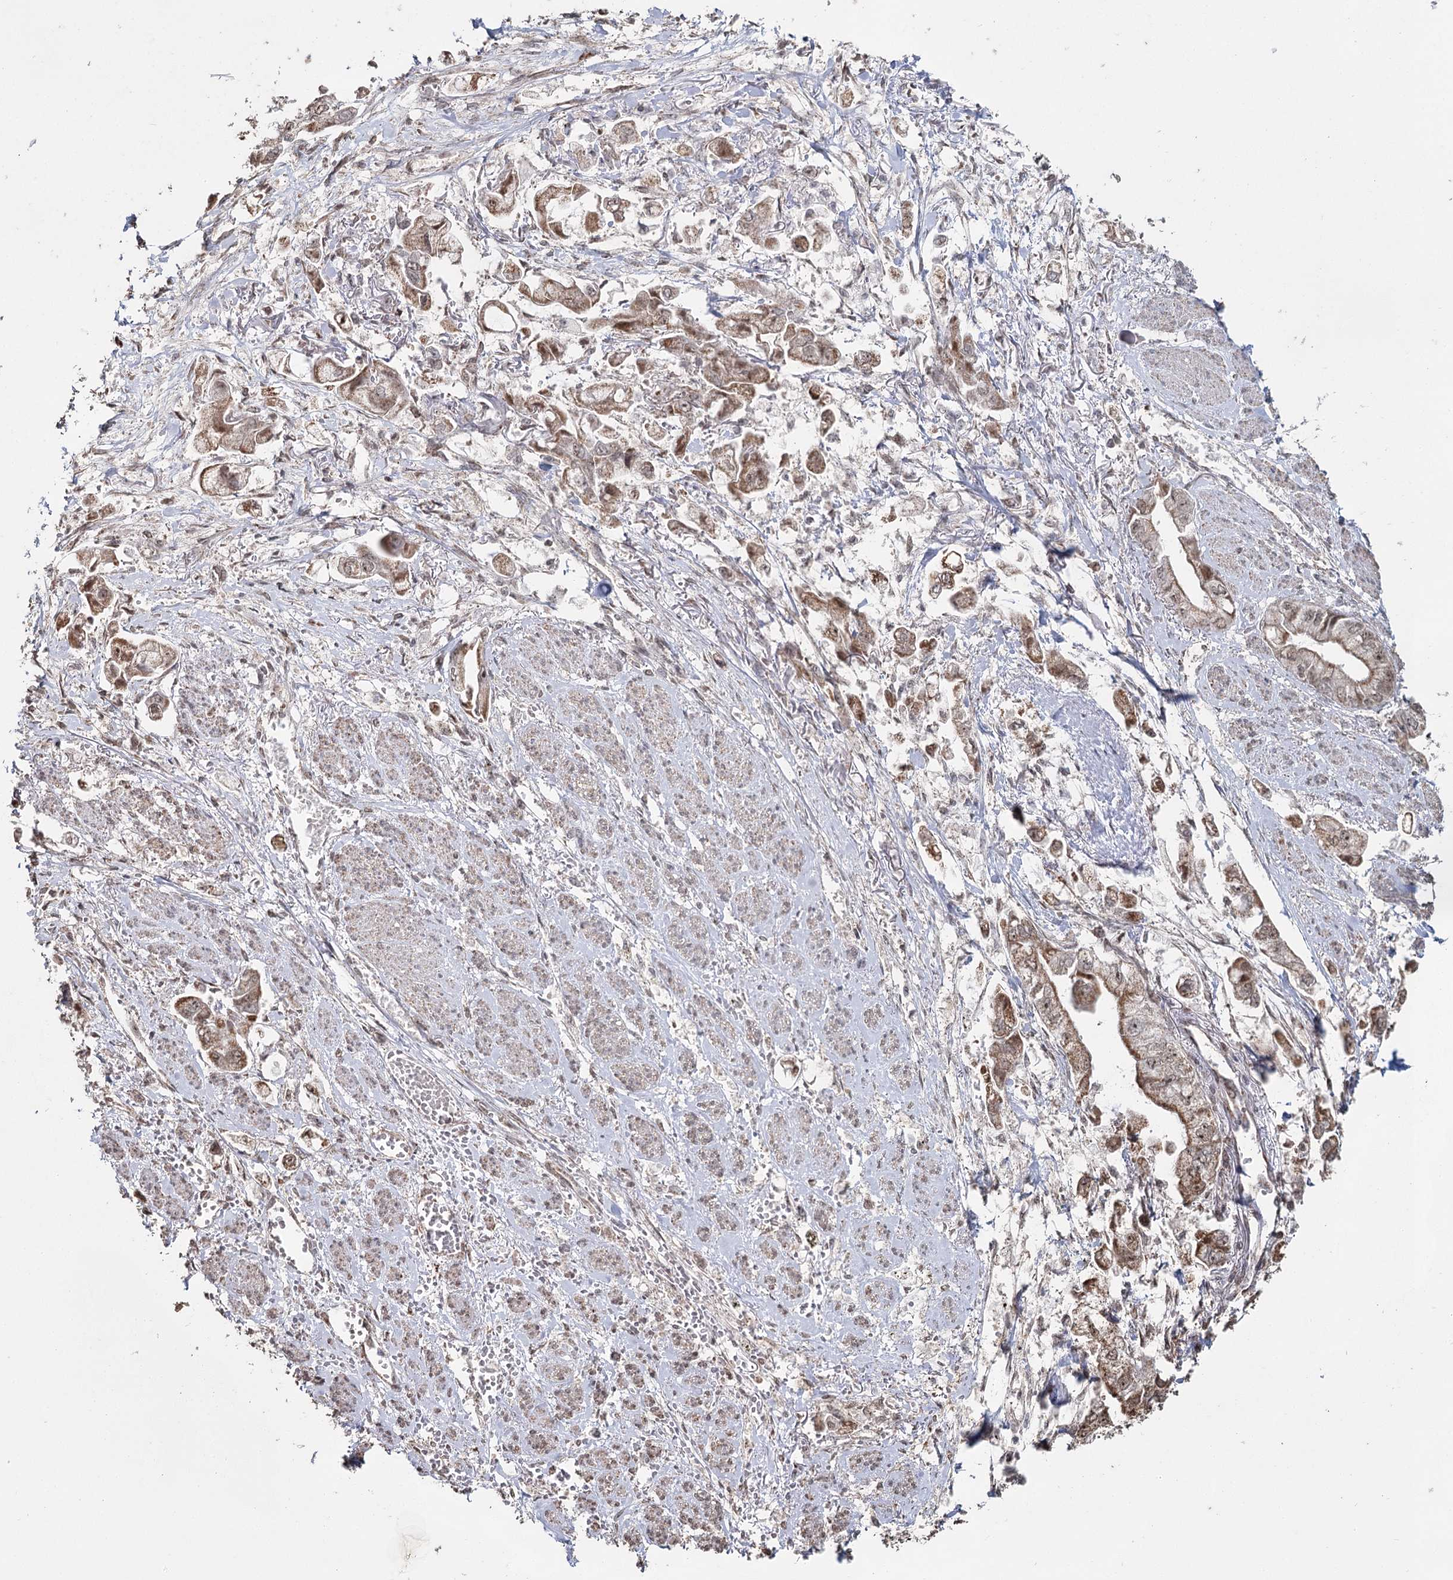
{"staining": {"intensity": "moderate", "quantity": ">75%", "location": "cytoplasmic/membranous,nuclear"}, "tissue": "stomach cancer", "cell_type": "Tumor cells", "image_type": "cancer", "snomed": [{"axis": "morphology", "description": "Adenocarcinoma, NOS"}, {"axis": "topography", "description": "Stomach"}], "caption": "IHC image of human stomach cancer (adenocarcinoma) stained for a protein (brown), which exhibits medium levels of moderate cytoplasmic/membranous and nuclear expression in approximately >75% of tumor cells.", "gene": "PDHX", "patient": {"sex": "male", "age": 62}}